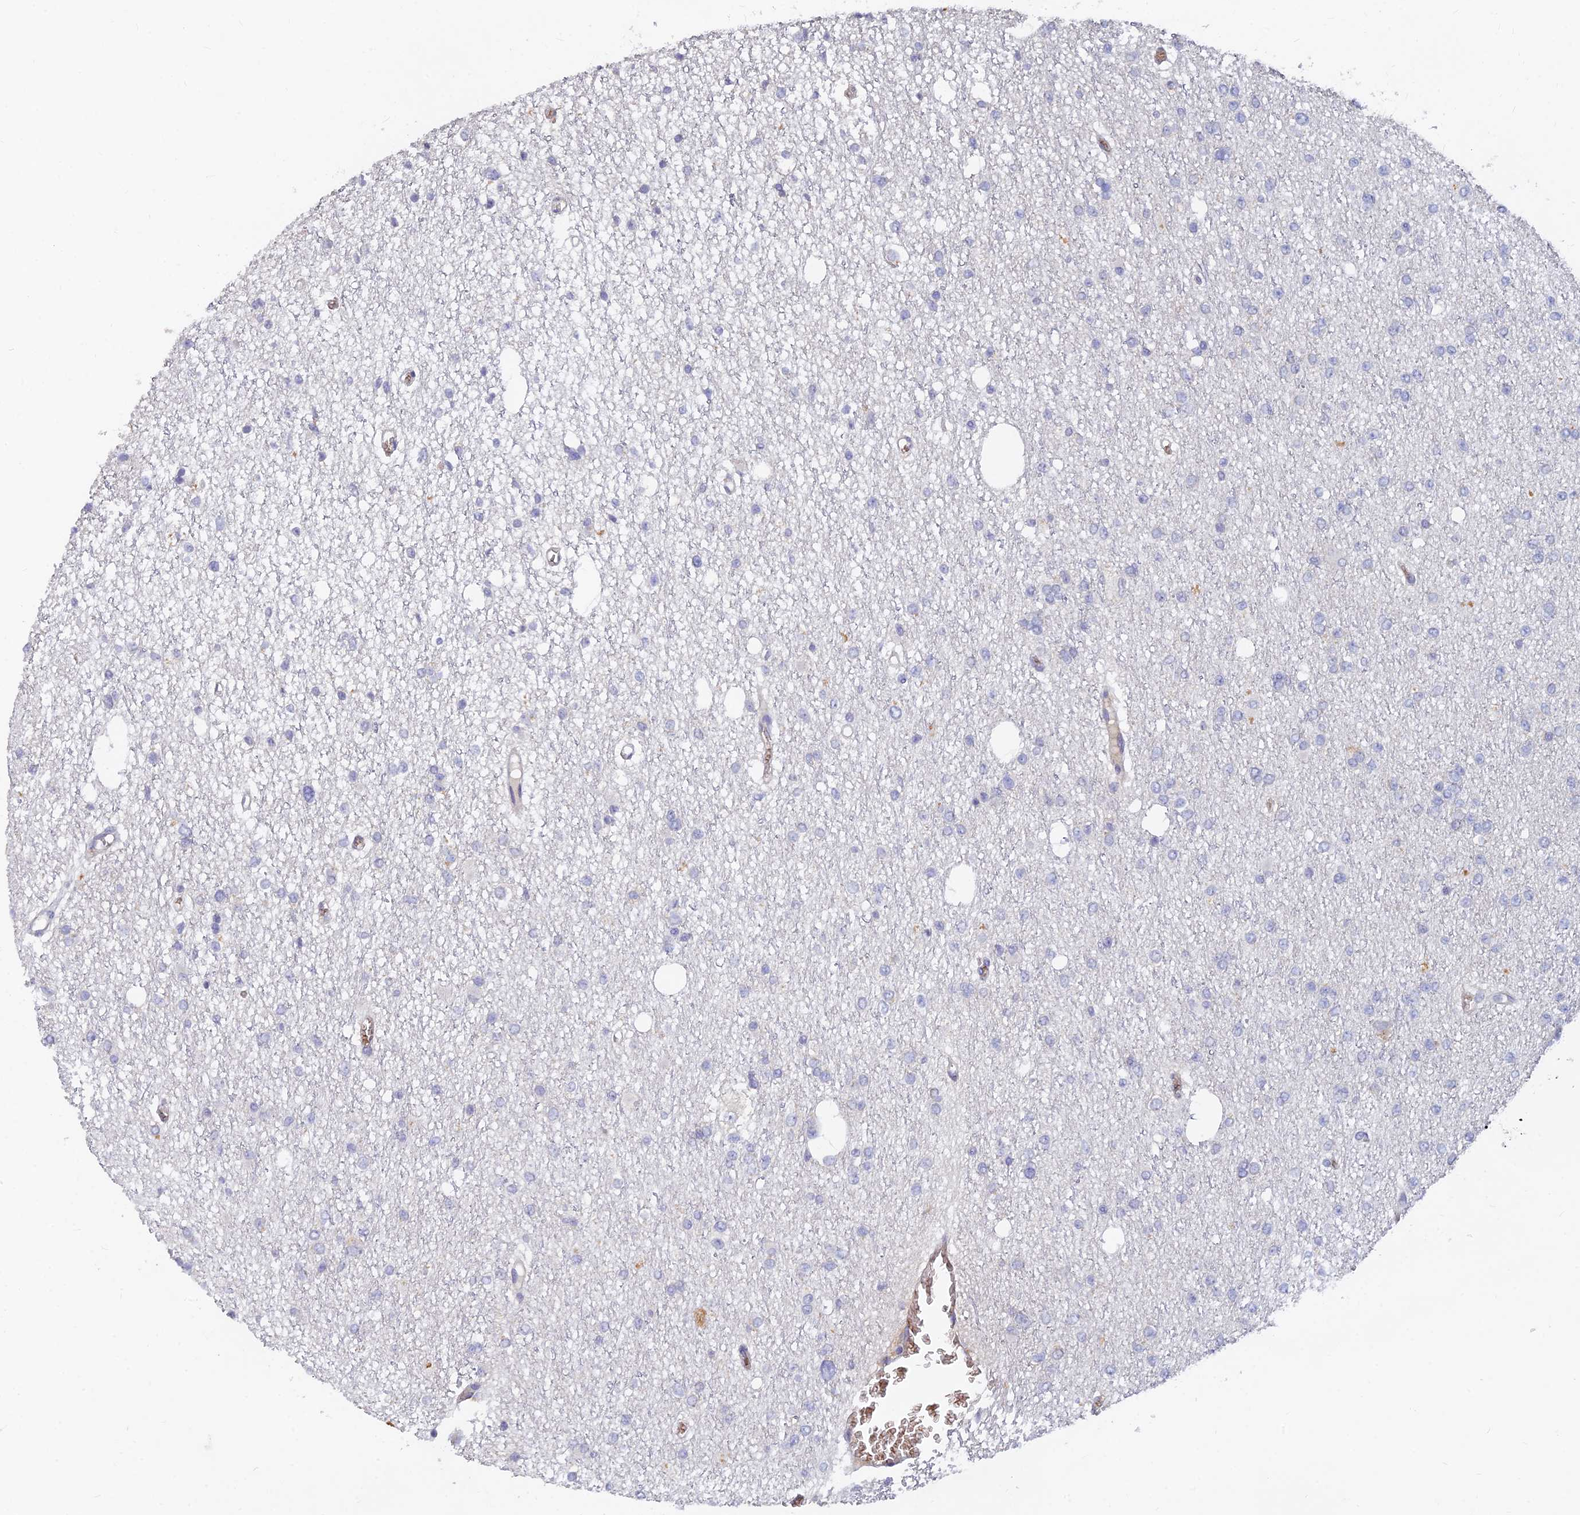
{"staining": {"intensity": "negative", "quantity": "none", "location": "none"}, "tissue": "glioma", "cell_type": "Tumor cells", "image_type": "cancer", "snomed": [{"axis": "morphology", "description": "Glioma, malignant, Low grade"}, {"axis": "topography", "description": "Brain"}], "caption": "The photomicrograph reveals no significant positivity in tumor cells of malignant low-grade glioma.", "gene": "ARRDC1", "patient": {"sex": "female", "age": 22}}